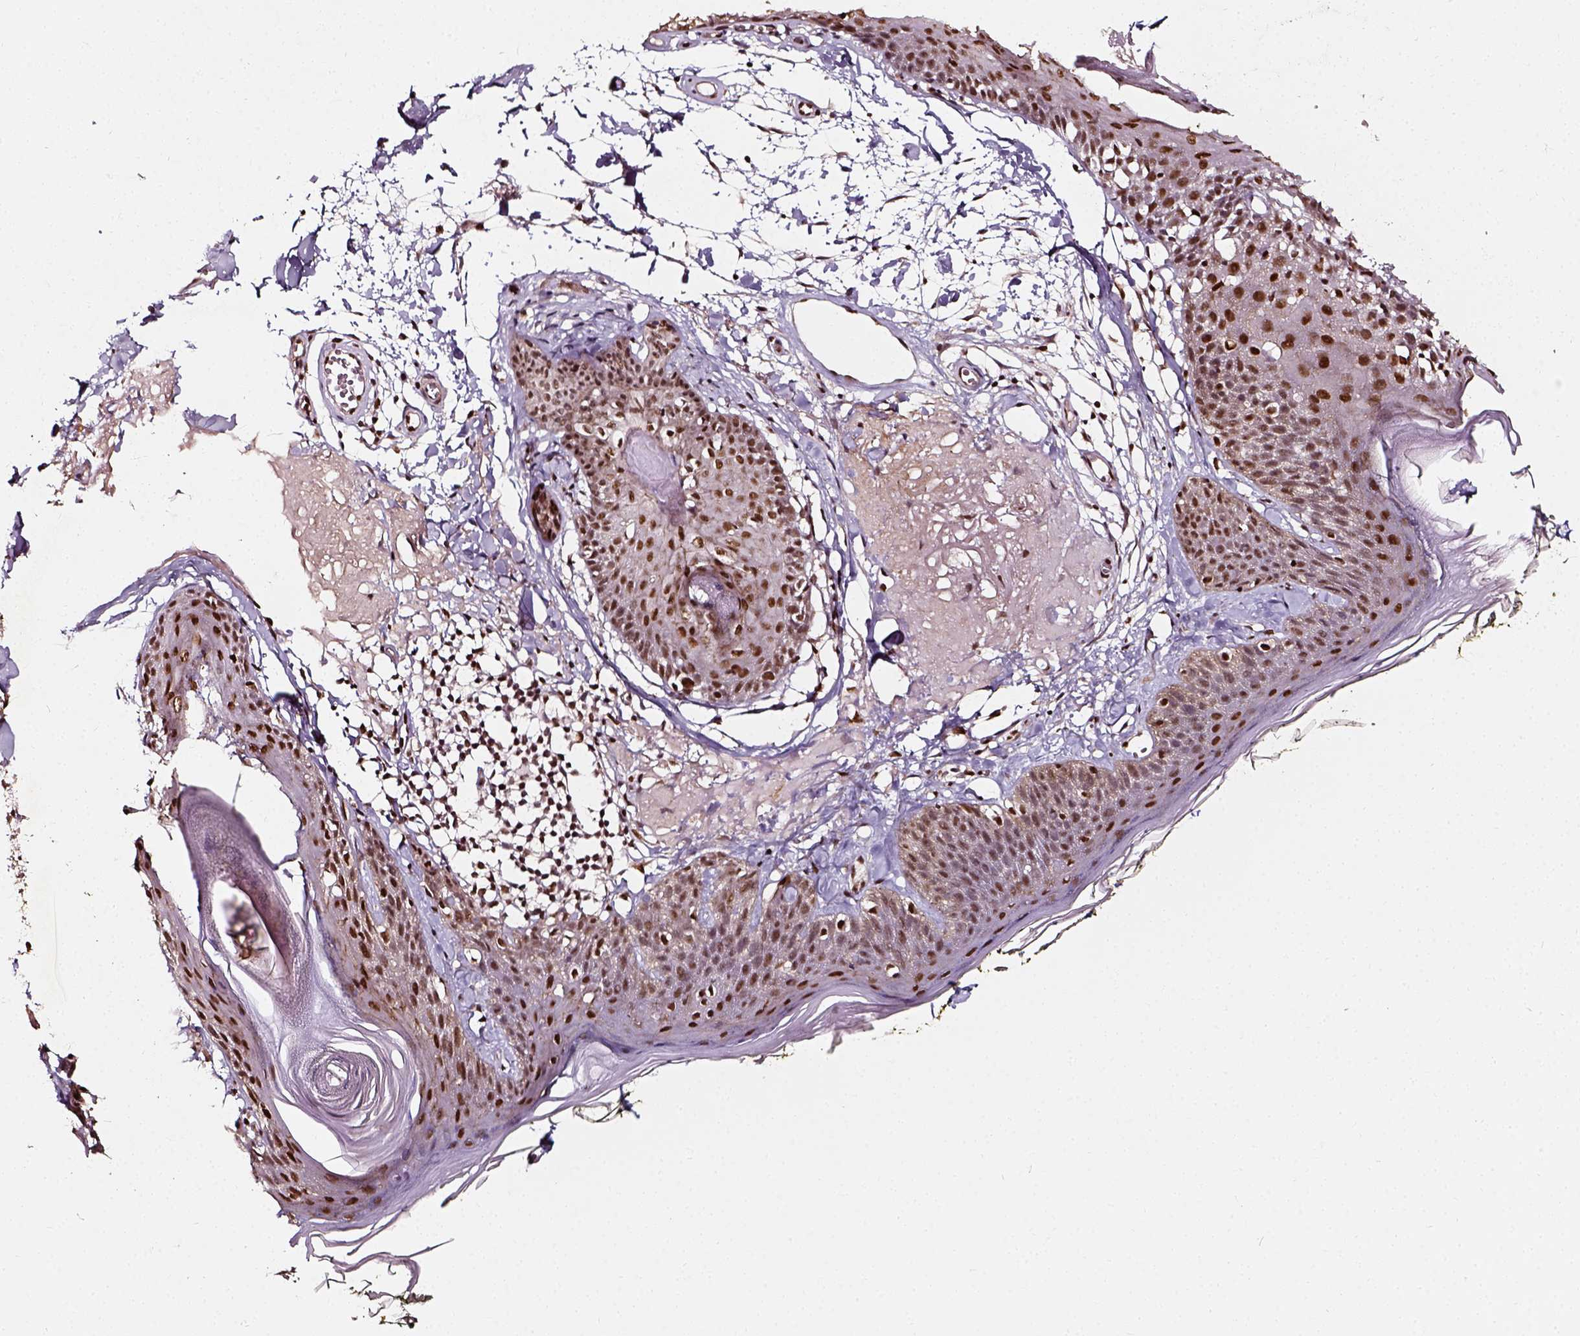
{"staining": {"intensity": "strong", "quantity": ">75%", "location": "nuclear"}, "tissue": "skin", "cell_type": "Fibroblasts", "image_type": "normal", "snomed": [{"axis": "morphology", "description": "Normal tissue, NOS"}, {"axis": "topography", "description": "Skin"}], "caption": "DAB (3,3'-diaminobenzidine) immunohistochemical staining of unremarkable human skin displays strong nuclear protein staining in approximately >75% of fibroblasts.", "gene": "NACC1", "patient": {"sex": "male", "age": 76}}